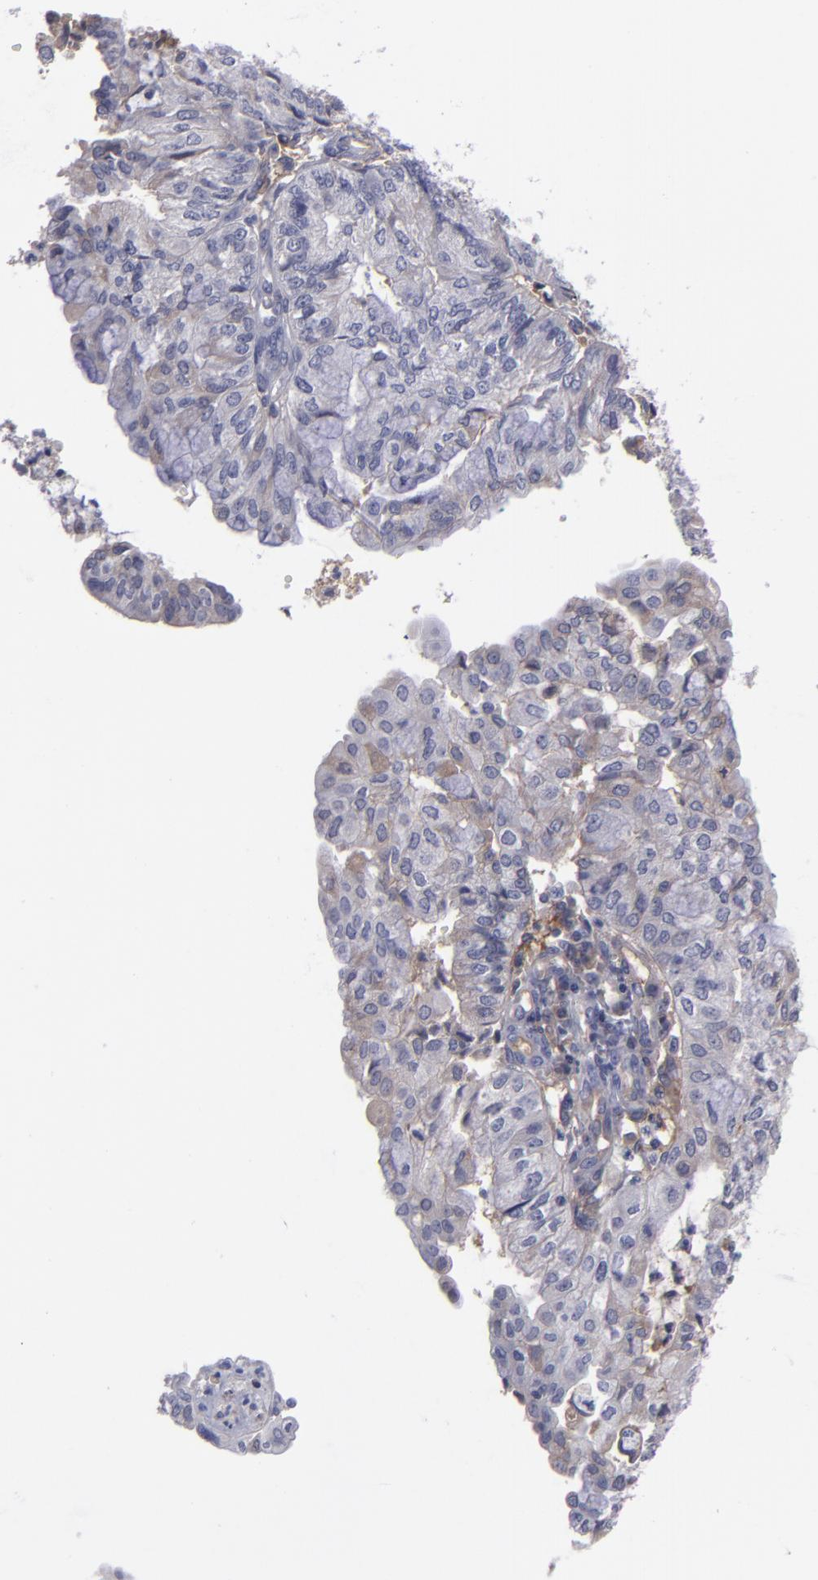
{"staining": {"intensity": "weak", "quantity": "<25%", "location": "cytoplasmic/membranous"}, "tissue": "endometrial cancer", "cell_type": "Tumor cells", "image_type": "cancer", "snomed": [{"axis": "morphology", "description": "Adenocarcinoma, NOS"}, {"axis": "topography", "description": "Endometrium"}], "caption": "The IHC image has no significant positivity in tumor cells of endometrial adenocarcinoma tissue. (Immunohistochemistry, brightfield microscopy, high magnification).", "gene": "ITIH4", "patient": {"sex": "female", "age": 59}}